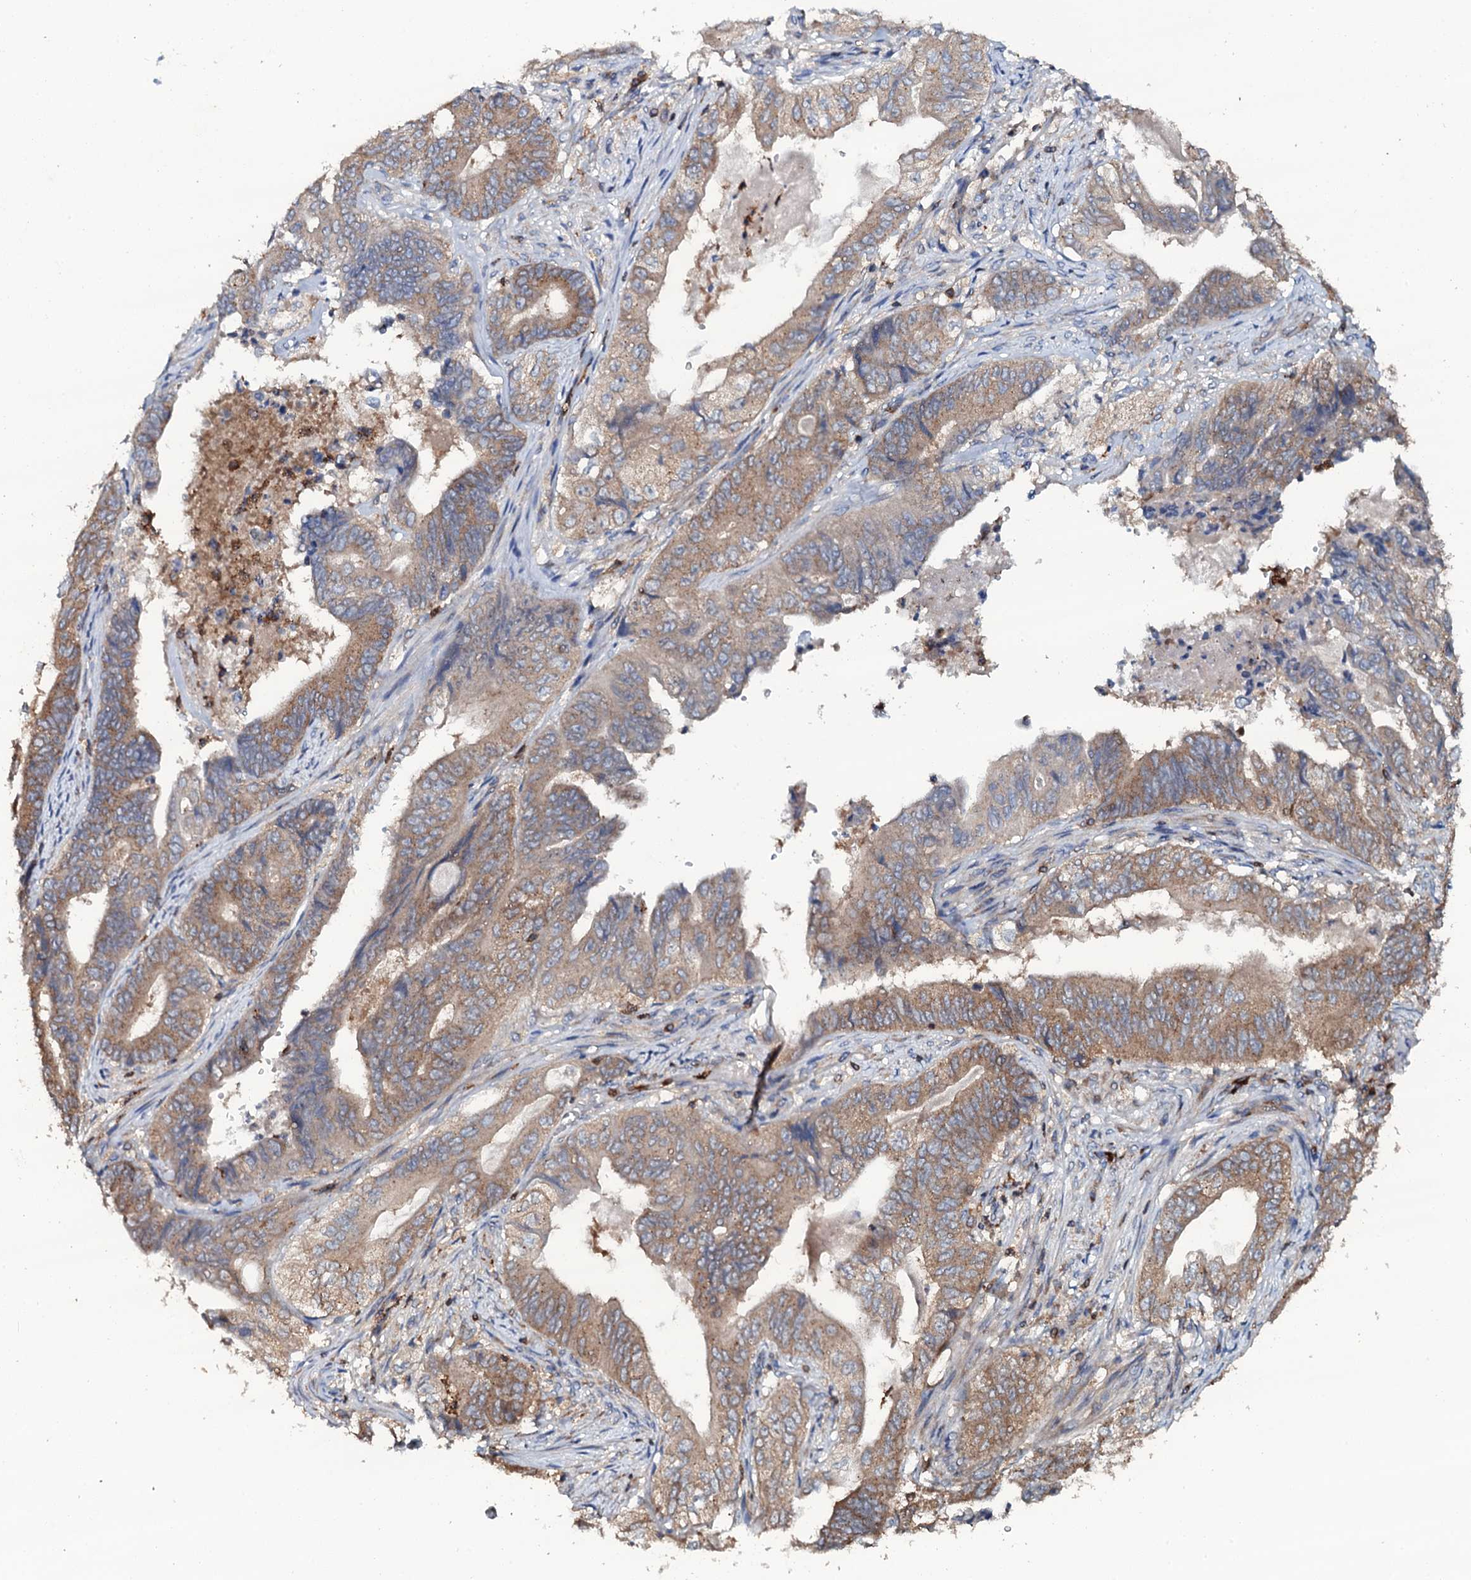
{"staining": {"intensity": "moderate", "quantity": ">75%", "location": "cytoplasmic/membranous"}, "tissue": "stomach cancer", "cell_type": "Tumor cells", "image_type": "cancer", "snomed": [{"axis": "morphology", "description": "Adenocarcinoma, NOS"}, {"axis": "topography", "description": "Stomach"}], "caption": "DAB immunohistochemical staining of stomach cancer (adenocarcinoma) exhibits moderate cytoplasmic/membranous protein positivity in about >75% of tumor cells.", "gene": "GRK2", "patient": {"sex": "female", "age": 73}}